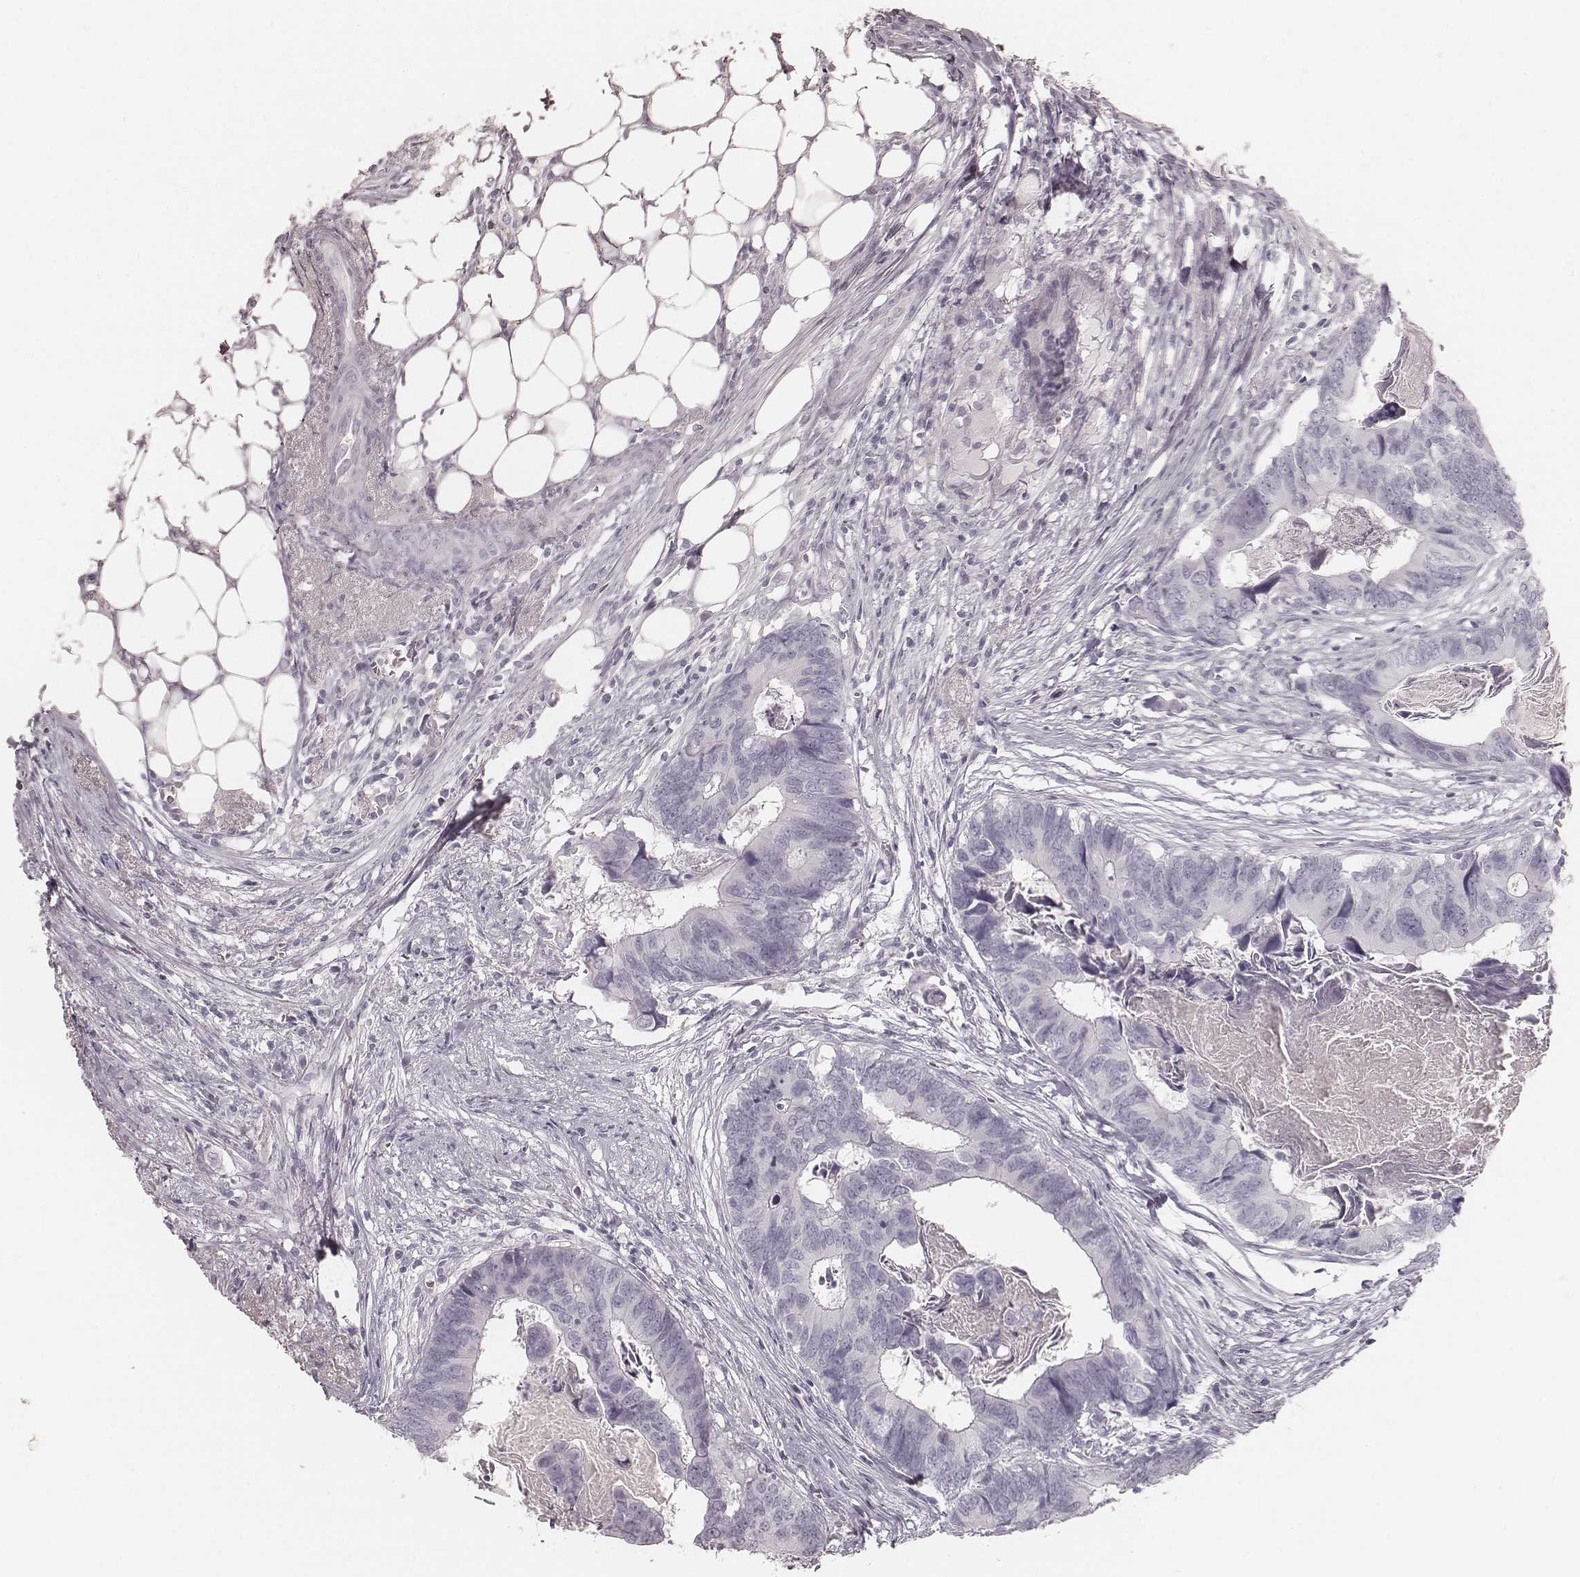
{"staining": {"intensity": "negative", "quantity": "none", "location": "none"}, "tissue": "colorectal cancer", "cell_type": "Tumor cells", "image_type": "cancer", "snomed": [{"axis": "morphology", "description": "Adenocarcinoma, NOS"}, {"axis": "topography", "description": "Colon"}], "caption": "A histopathology image of human adenocarcinoma (colorectal) is negative for staining in tumor cells. (DAB immunohistochemistry (IHC) with hematoxylin counter stain).", "gene": "KRT34", "patient": {"sex": "female", "age": 82}}